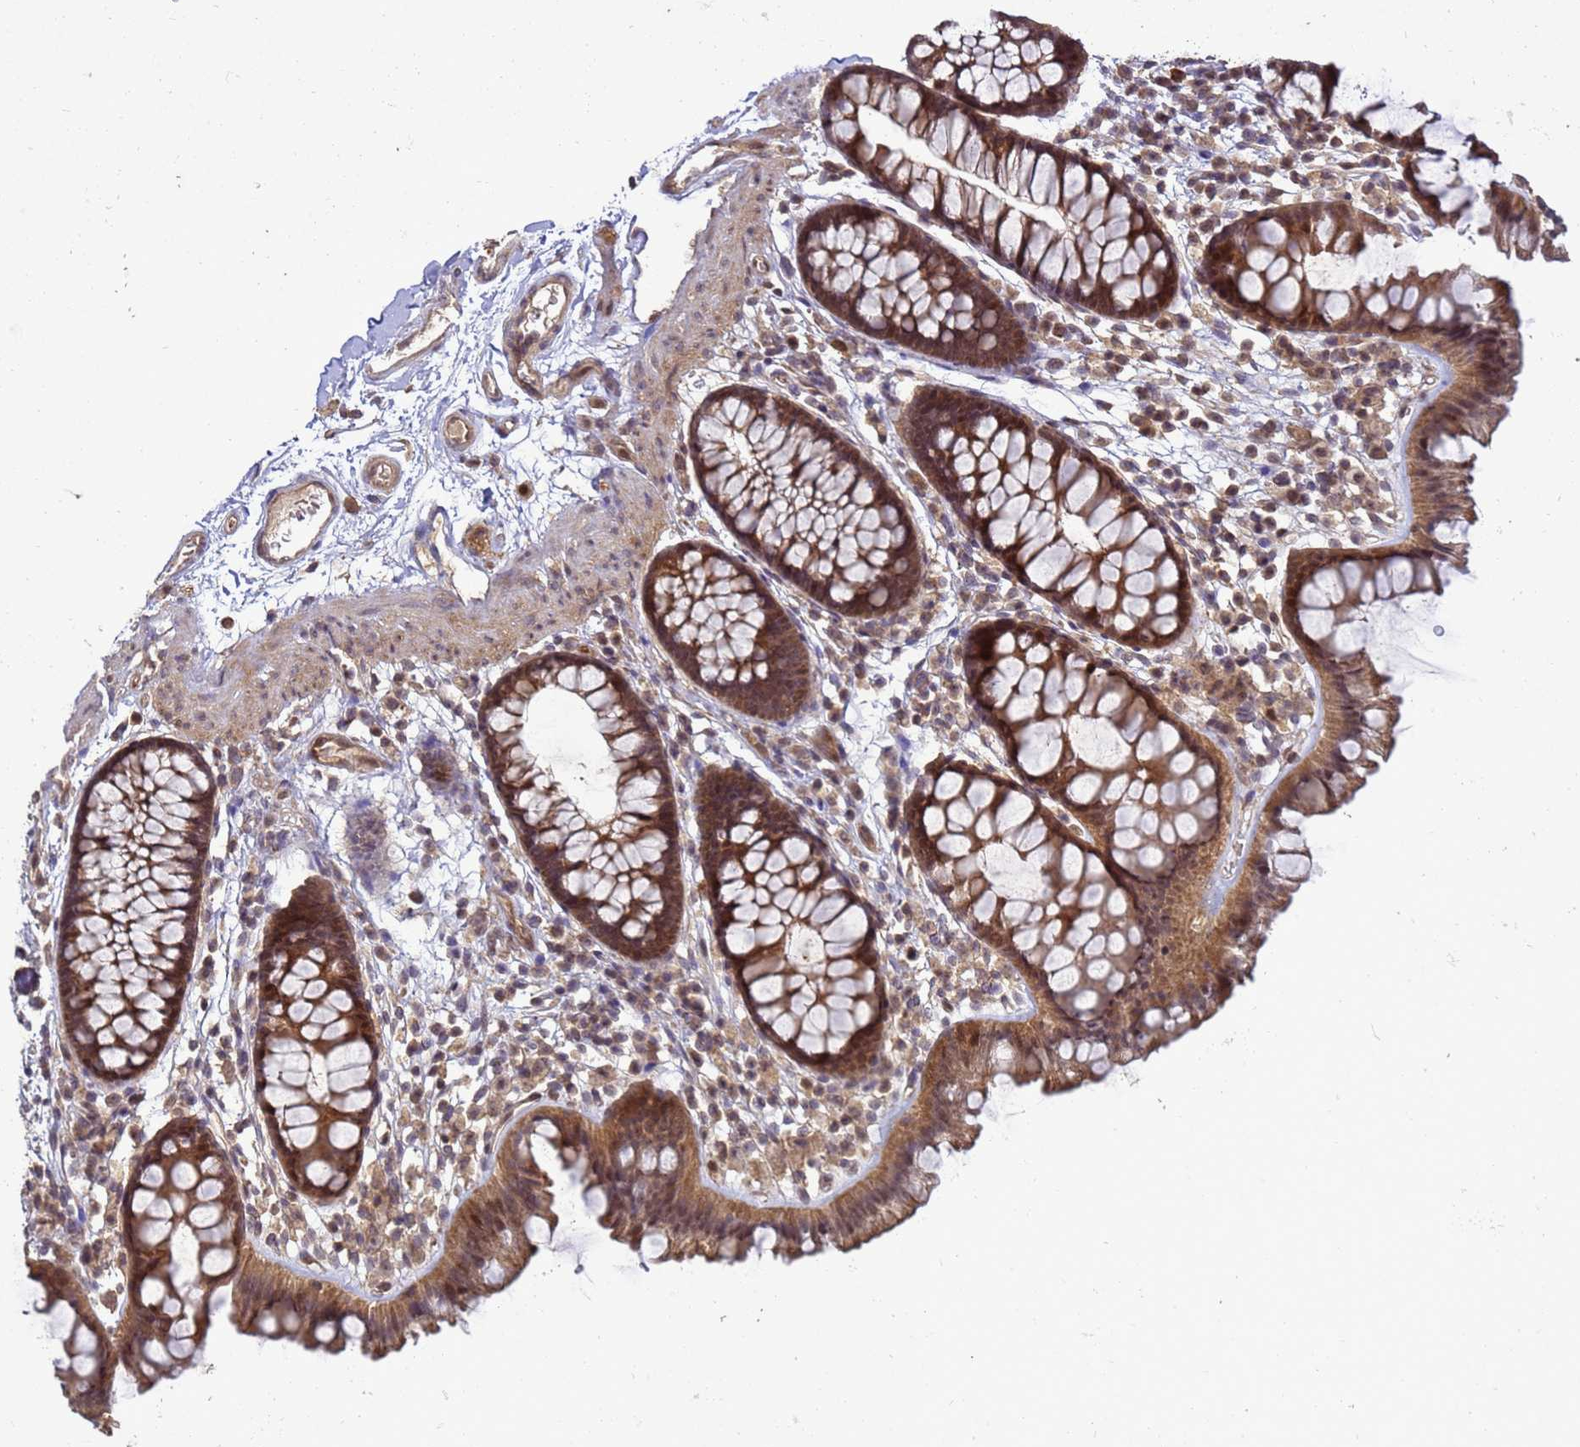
{"staining": {"intensity": "moderate", "quantity": ">75%", "location": "cytoplasmic/membranous"}, "tissue": "colon", "cell_type": "Endothelial cells", "image_type": "normal", "snomed": [{"axis": "morphology", "description": "Normal tissue, NOS"}, {"axis": "topography", "description": "Colon"}], "caption": "About >75% of endothelial cells in normal human colon display moderate cytoplasmic/membranous protein staining as visualized by brown immunohistochemical staining.", "gene": "CRBN", "patient": {"sex": "female", "age": 62}}